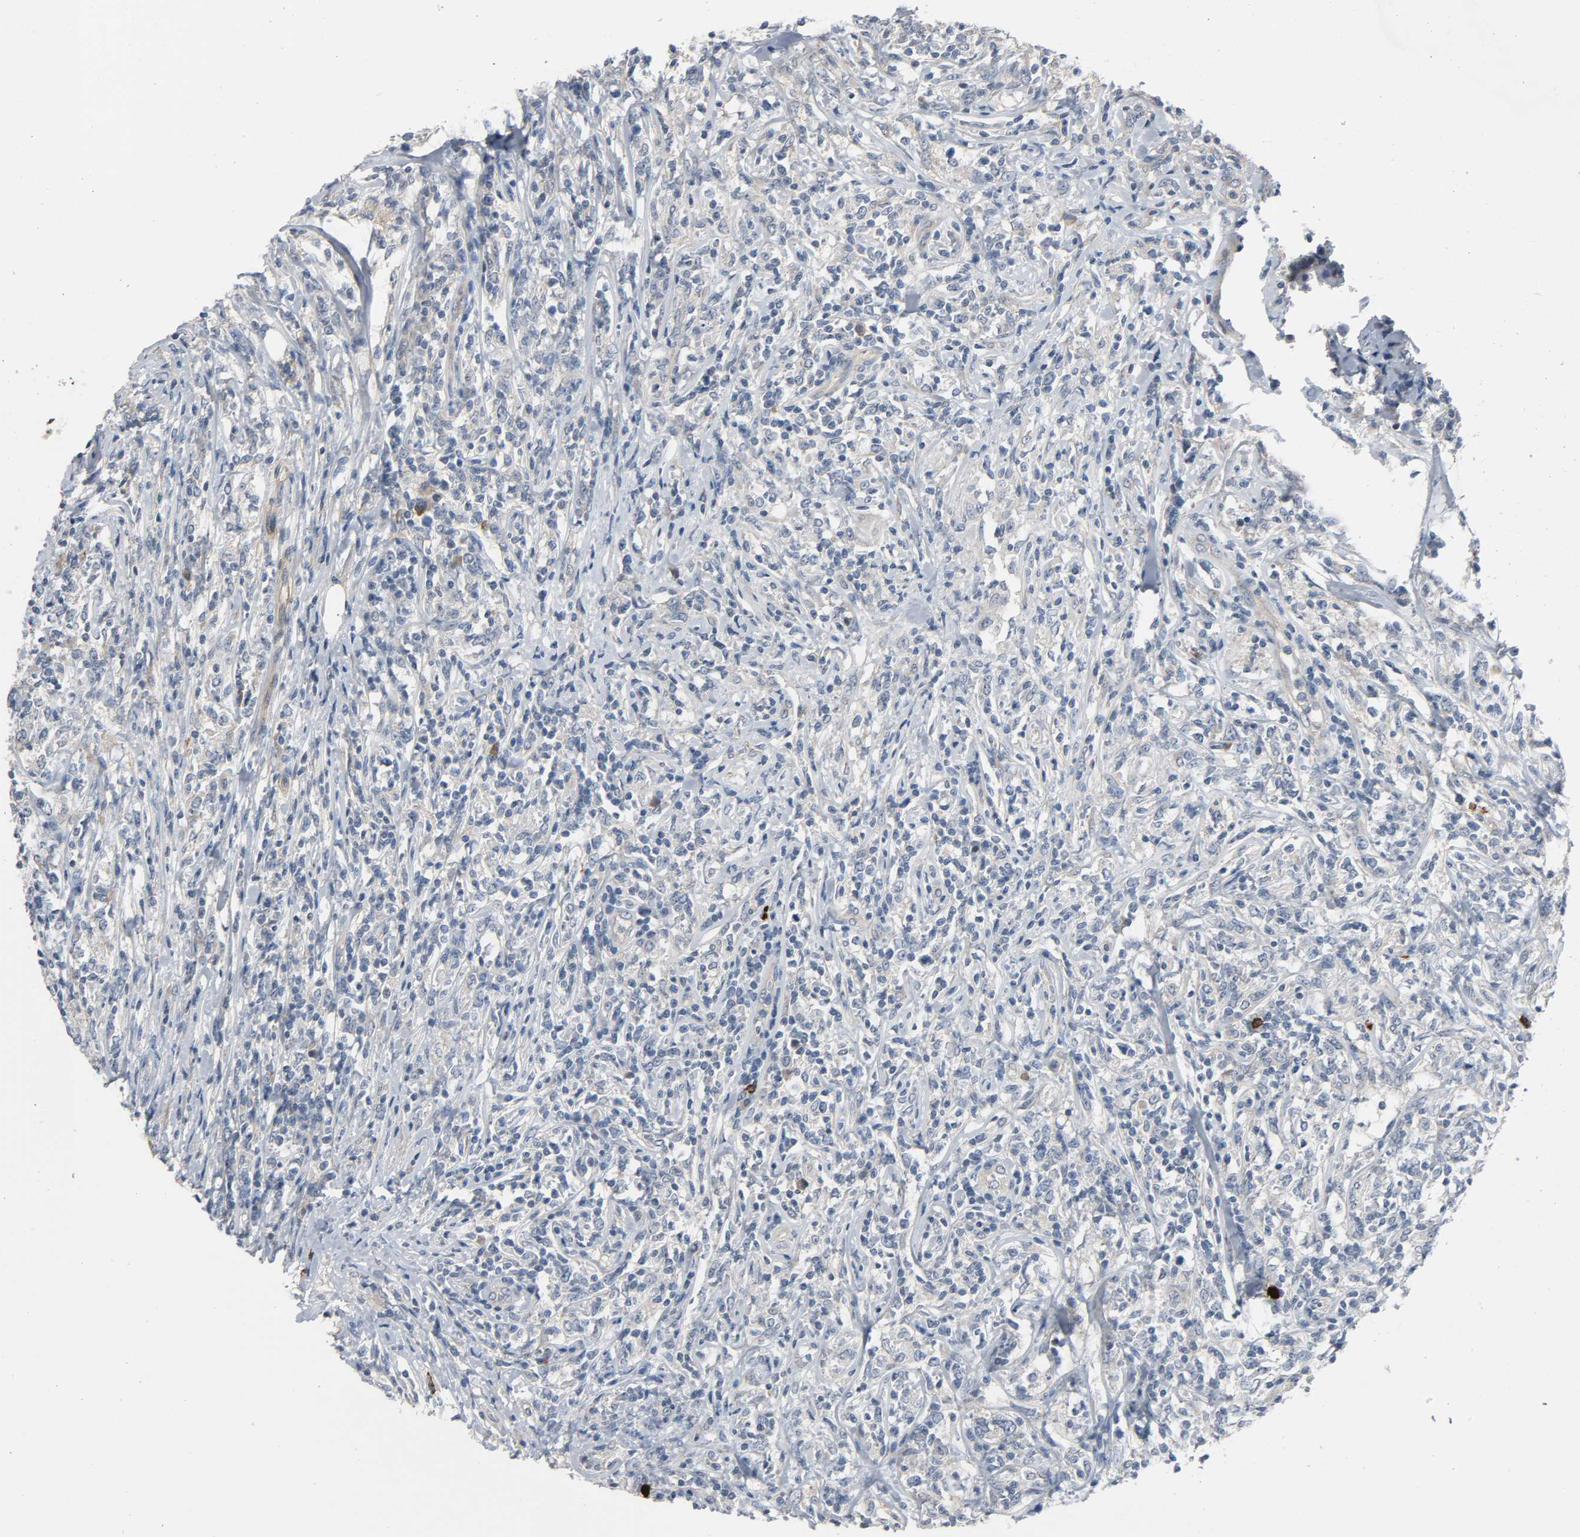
{"staining": {"intensity": "strong", "quantity": "<25%", "location": "cytoplasmic/membranous"}, "tissue": "lymphoma", "cell_type": "Tumor cells", "image_type": "cancer", "snomed": [{"axis": "morphology", "description": "Malignant lymphoma, non-Hodgkin's type, High grade"}, {"axis": "topography", "description": "Lymph node"}], "caption": "A medium amount of strong cytoplasmic/membranous staining is seen in about <25% of tumor cells in lymphoma tissue. (Brightfield microscopy of DAB IHC at high magnification).", "gene": "LIMCH1", "patient": {"sex": "female", "age": 84}}